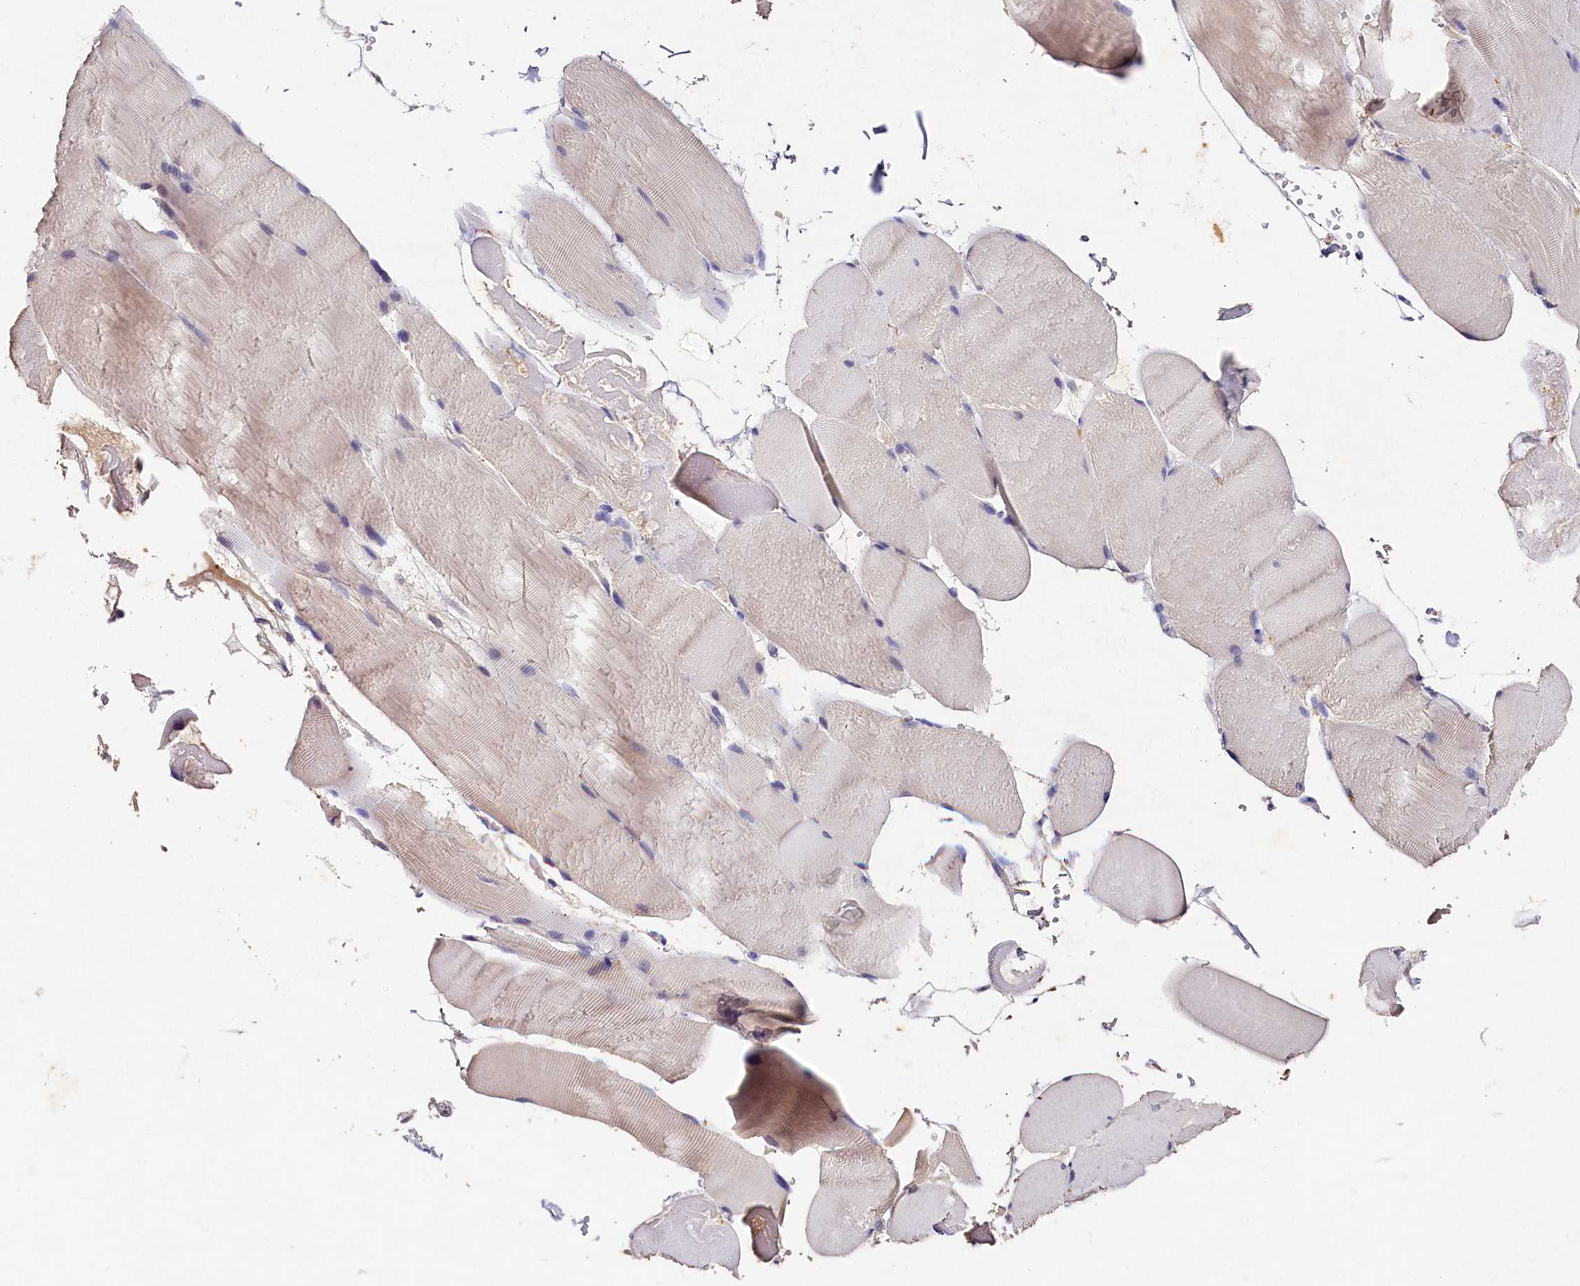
{"staining": {"intensity": "weak", "quantity": "<25%", "location": "cytoplasmic/membranous"}, "tissue": "skeletal muscle", "cell_type": "Myocytes", "image_type": "normal", "snomed": [{"axis": "morphology", "description": "Normal tissue, NOS"}, {"axis": "topography", "description": "Skeletal muscle"}, {"axis": "topography", "description": "Head-Neck"}], "caption": "Image shows no significant protein staining in myocytes of normal skeletal muscle. Brightfield microscopy of immunohistochemistry stained with DAB (brown) and hematoxylin (blue), captured at high magnification.", "gene": "ST7L", "patient": {"sex": "male", "age": 66}}